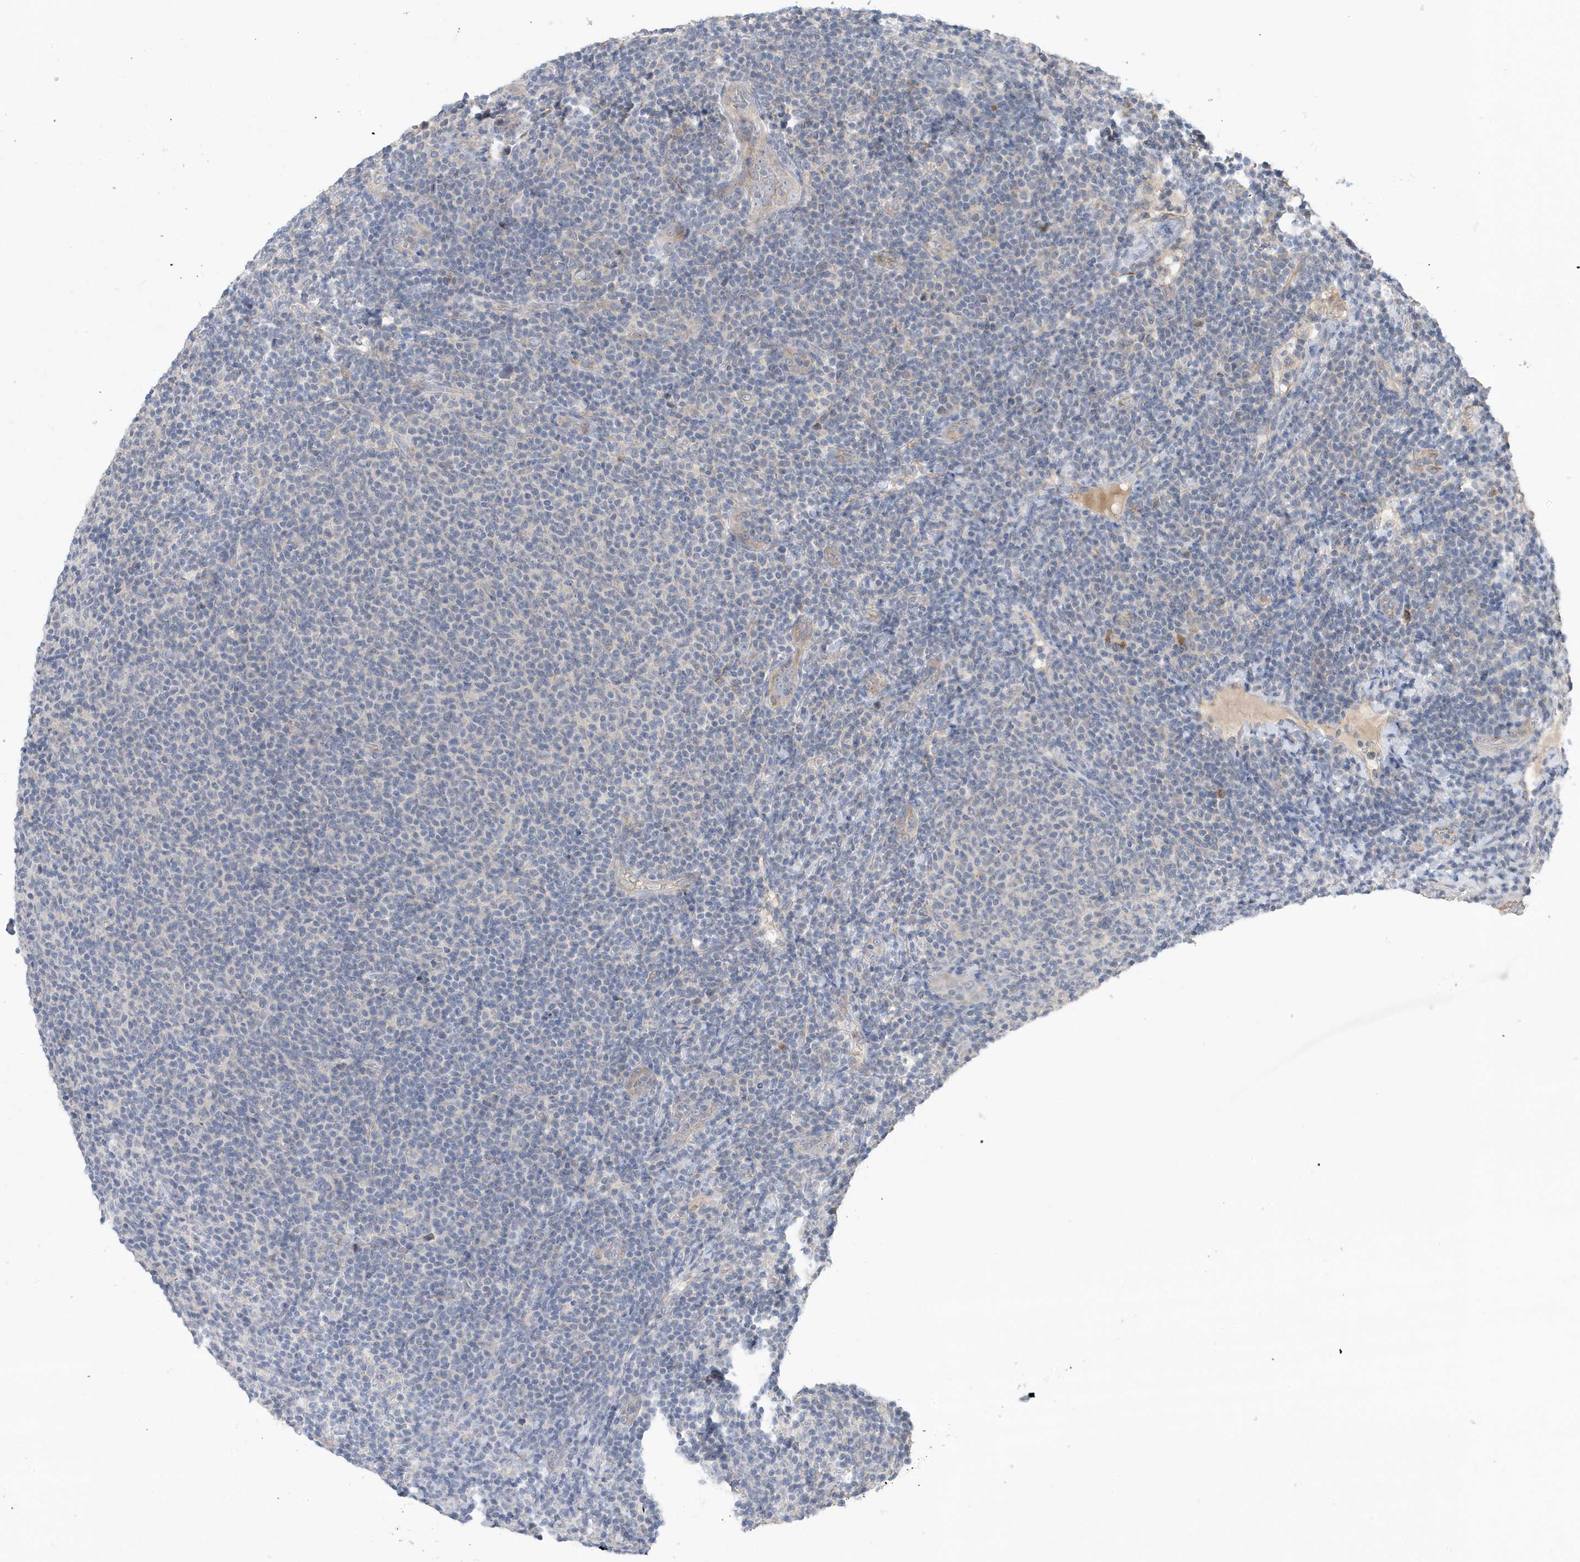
{"staining": {"intensity": "negative", "quantity": "none", "location": "none"}, "tissue": "lymphoma", "cell_type": "Tumor cells", "image_type": "cancer", "snomed": [{"axis": "morphology", "description": "Malignant lymphoma, non-Hodgkin's type, Low grade"}, {"axis": "topography", "description": "Lymph node"}], "caption": "Lymphoma was stained to show a protein in brown. There is no significant expression in tumor cells.", "gene": "LAPTM4A", "patient": {"sex": "male", "age": 66}}